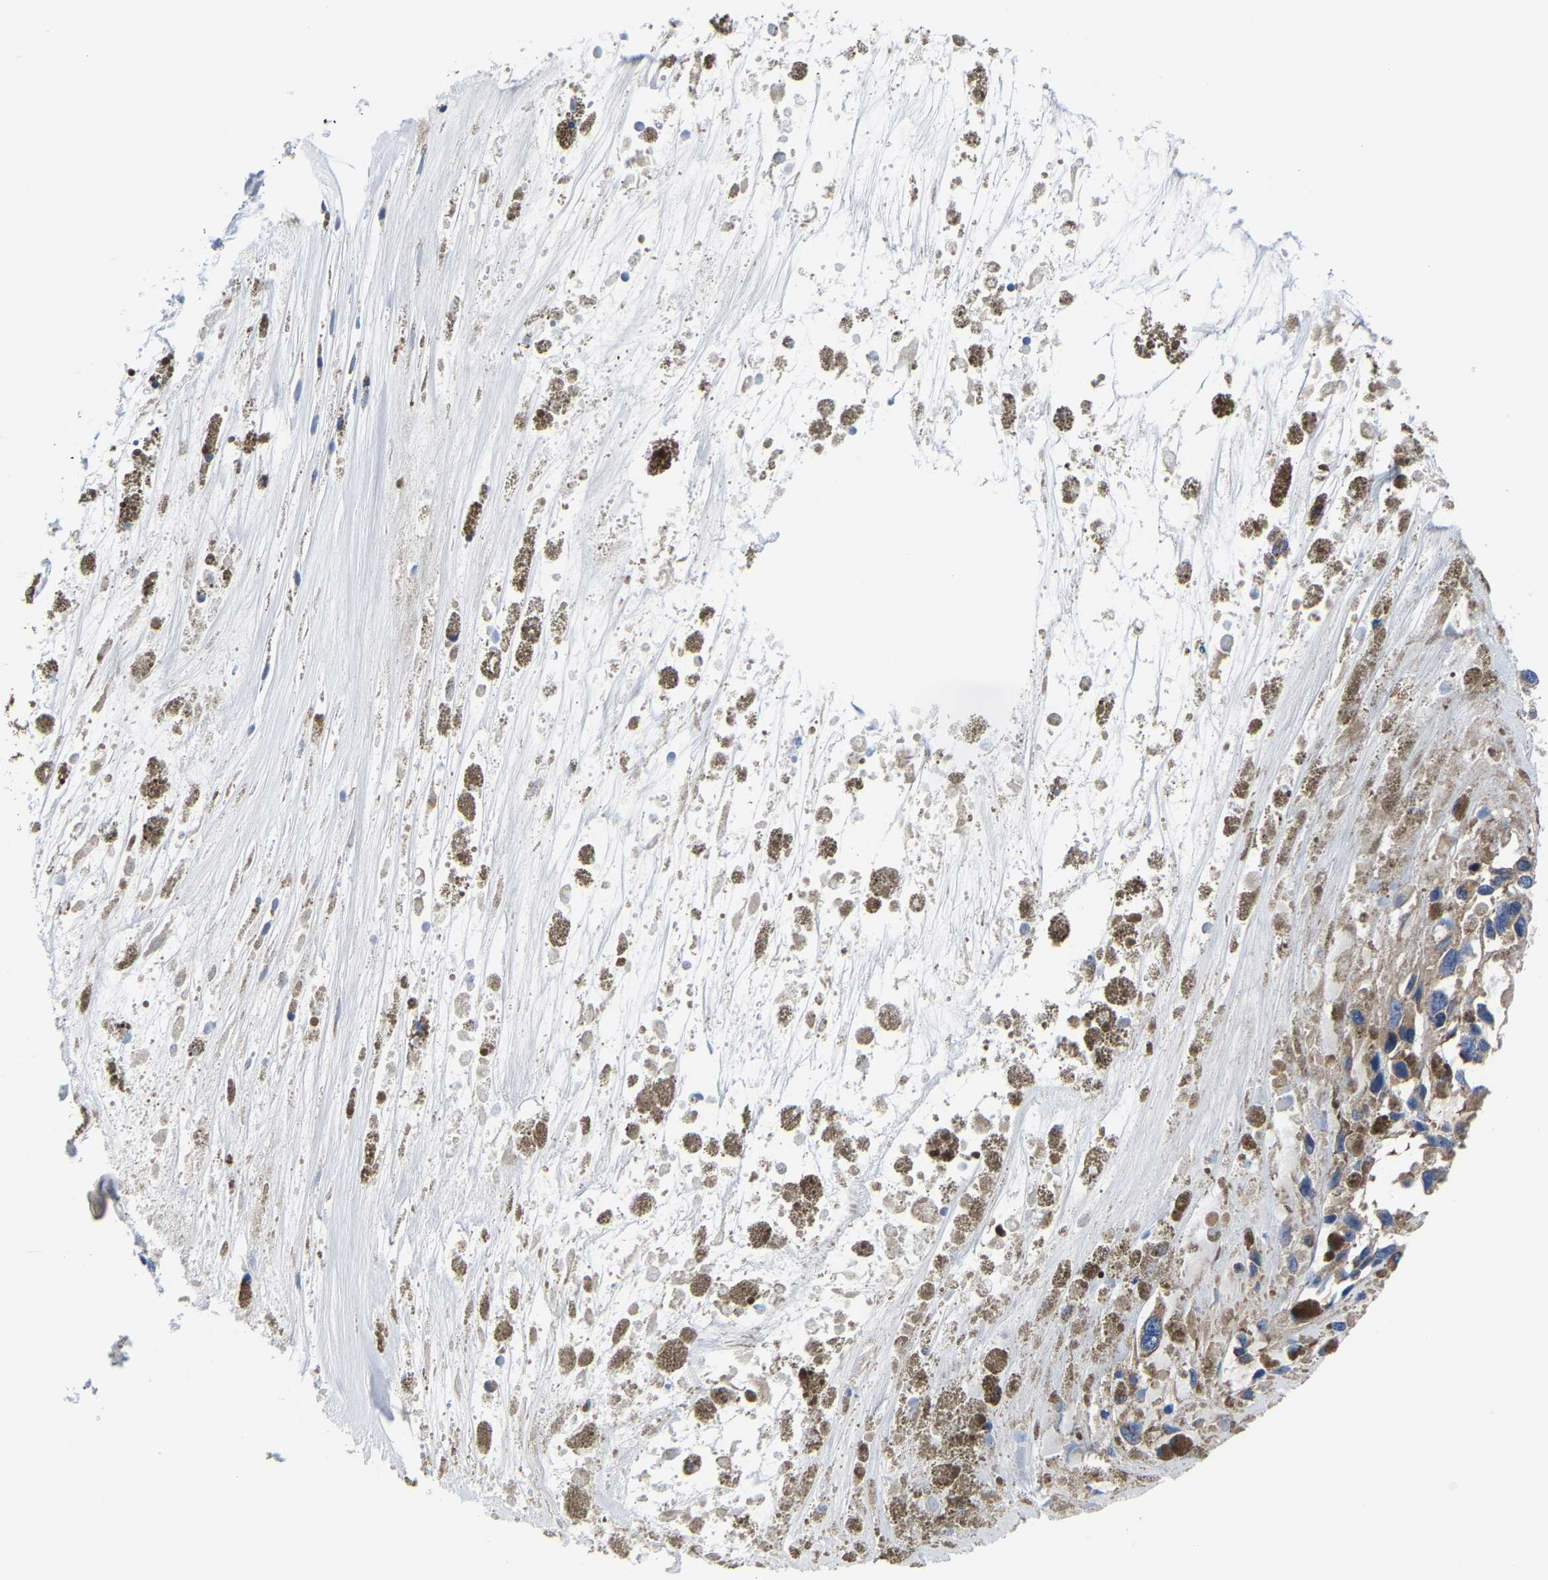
{"staining": {"intensity": "weak", "quantity": "25%-75%", "location": "cytoplasmic/membranous"}, "tissue": "melanoma", "cell_type": "Tumor cells", "image_type": "cancer", "snomed": [{"axis": "morphology", "description": "Malignant melanoma, Metastatic site"}, {"axis": "topography", "description": "Lymph node"}], "caption": "The image exhibits immunohistochemical staining of melanoma. There is weak cytoplasmic/membranous expression is identified in about 25%-75% of tumor cells.", "gene": "SRPK2", "patient": {"sex": "male", "age": 59}}